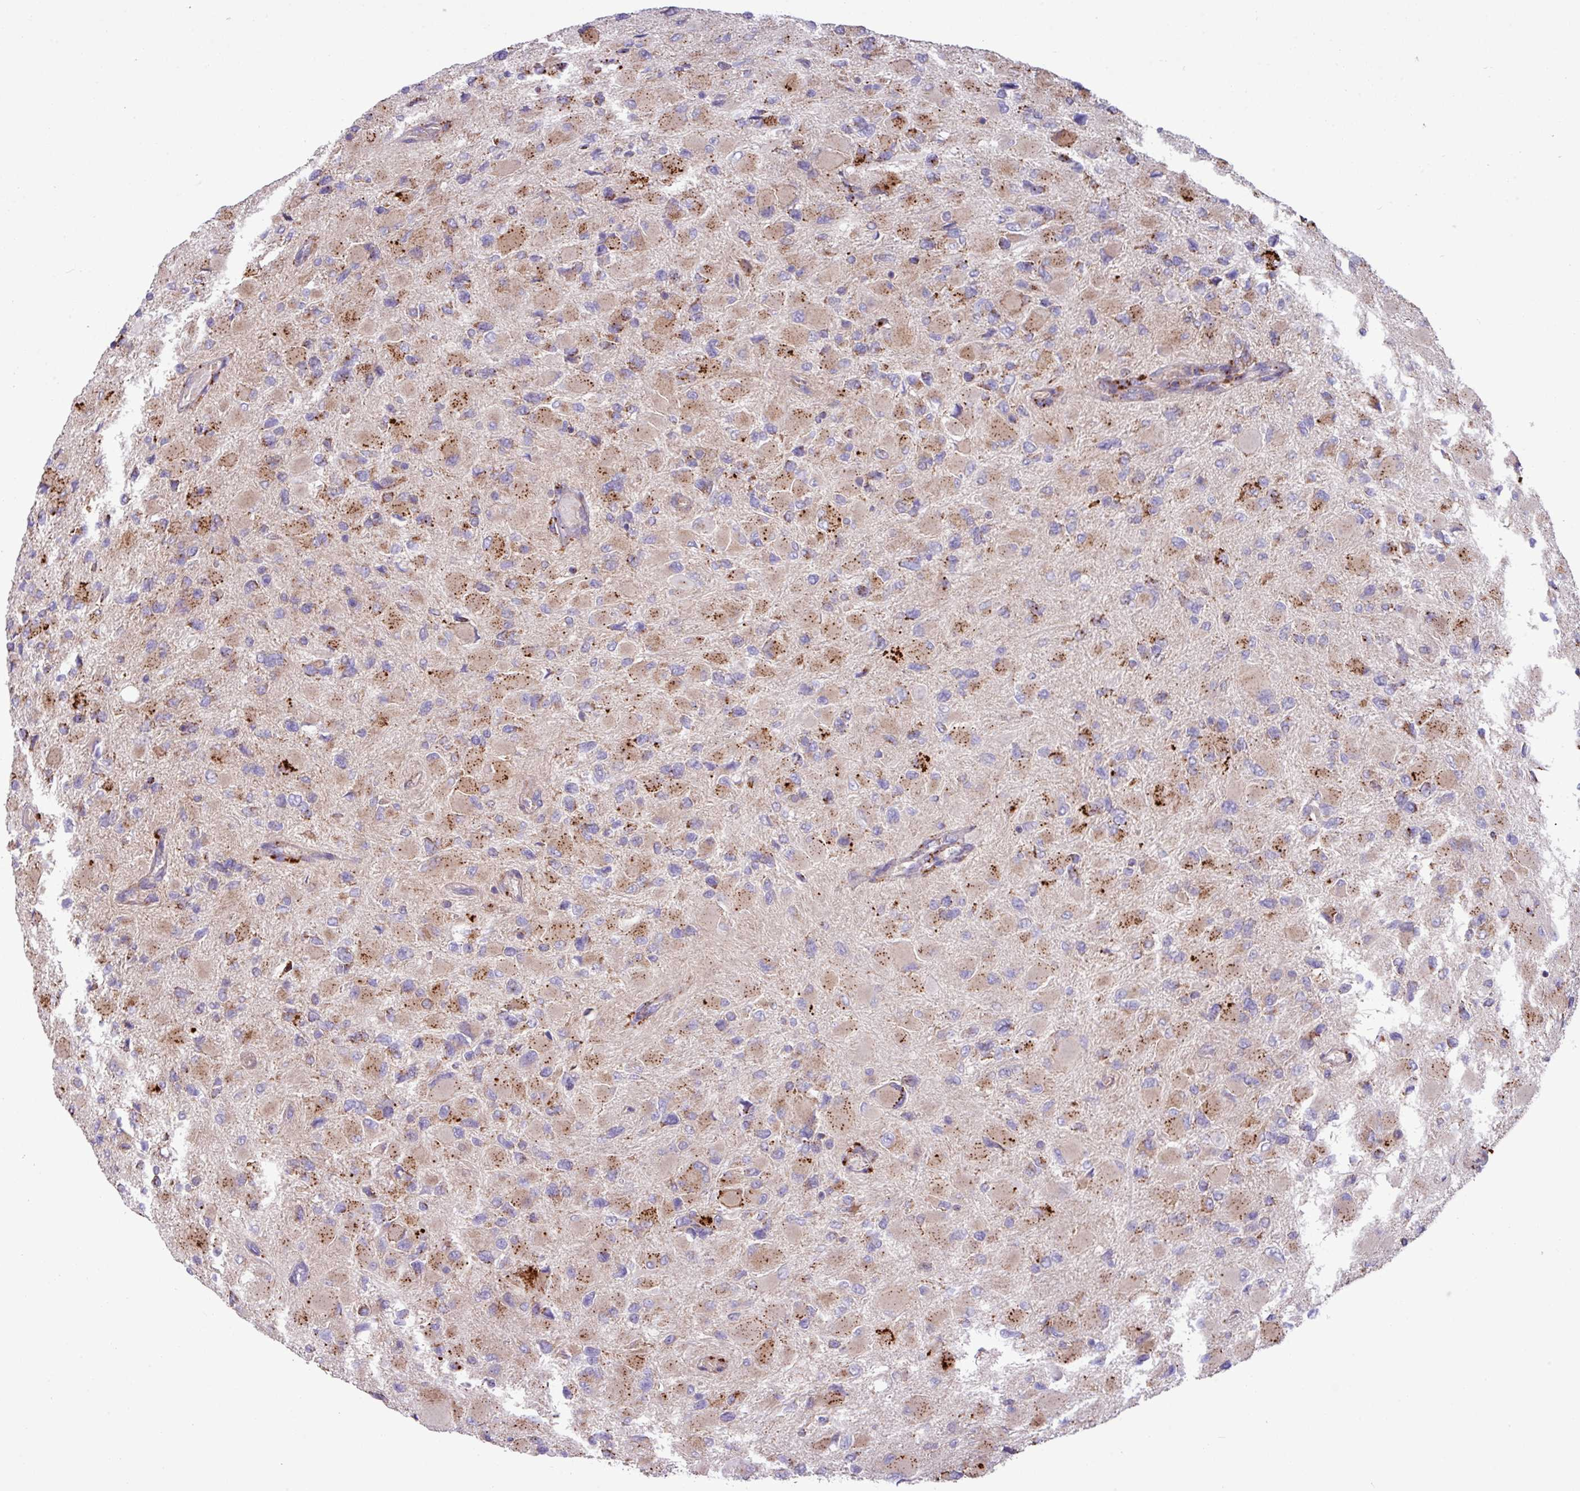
{"staining": {"intensity": "moderate", "quantity": ">75%", "location": "cytoplasmic/membranous"}, "tissue": "glioma", "cell_type": "Tumor cells", "image_type": "cancer", "snomed": [{"axis": "morphology", "description": "Glioma, malignant, High grade"}, {"axis": "topography", "description": "Cerebral cortex"}], "caption": "Immunohistochemistry of human glioma shows medium levels of moderate cytoplasmic/membranous staining in about >75% of tumor cells. (DAB (3,3'-diaminobenzidine) IHC, brown staining for protein, blue staining for nuclei).", "gene": "PPM1J", "patient": {"sex": "female", "age": 36}}